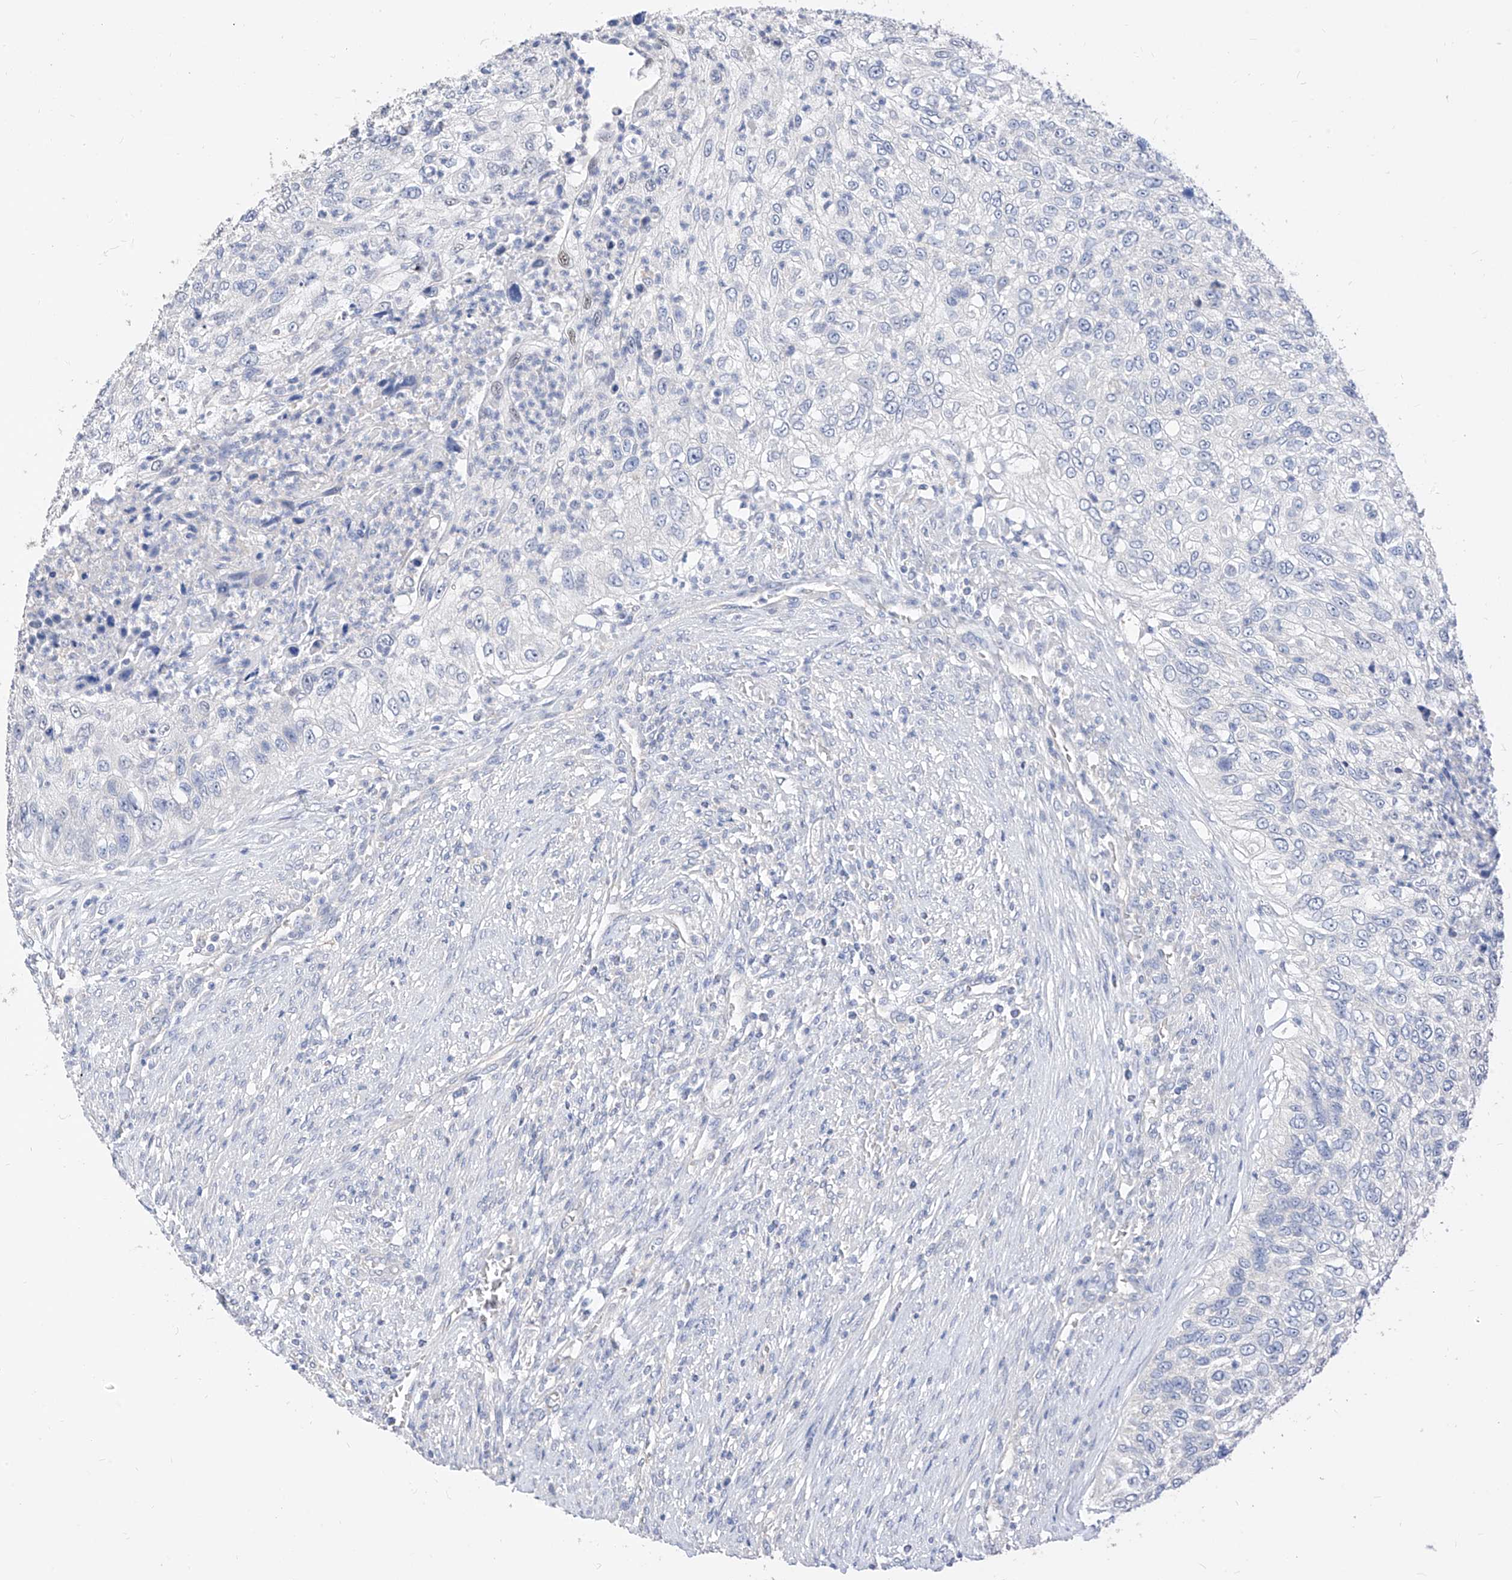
{"staining": {"intensity": "negative", "quantity": "none", "location": "none"}, "tissue": "urothelial cancer", "cell_type": "Tumor cells", "image_type": "cancer", "snomed": [{"axis": "morphology", "description": "Urothelial carcinoma, High grade"}, {"axis": "topography", "description": "Urinary bladder"}], "caption": "The histopathology image displays no significant staining in tumor cells of urothelial cancer. (Stains: DAB (3,3'-diaminobenzidine) immunohistochemistry (IHC) with hematoxylin counter stain, Microscopy: brightfield microscopy at high magnification).", "gene": "ZZEF1", "patient": {"sex": "female", "age": 60}}